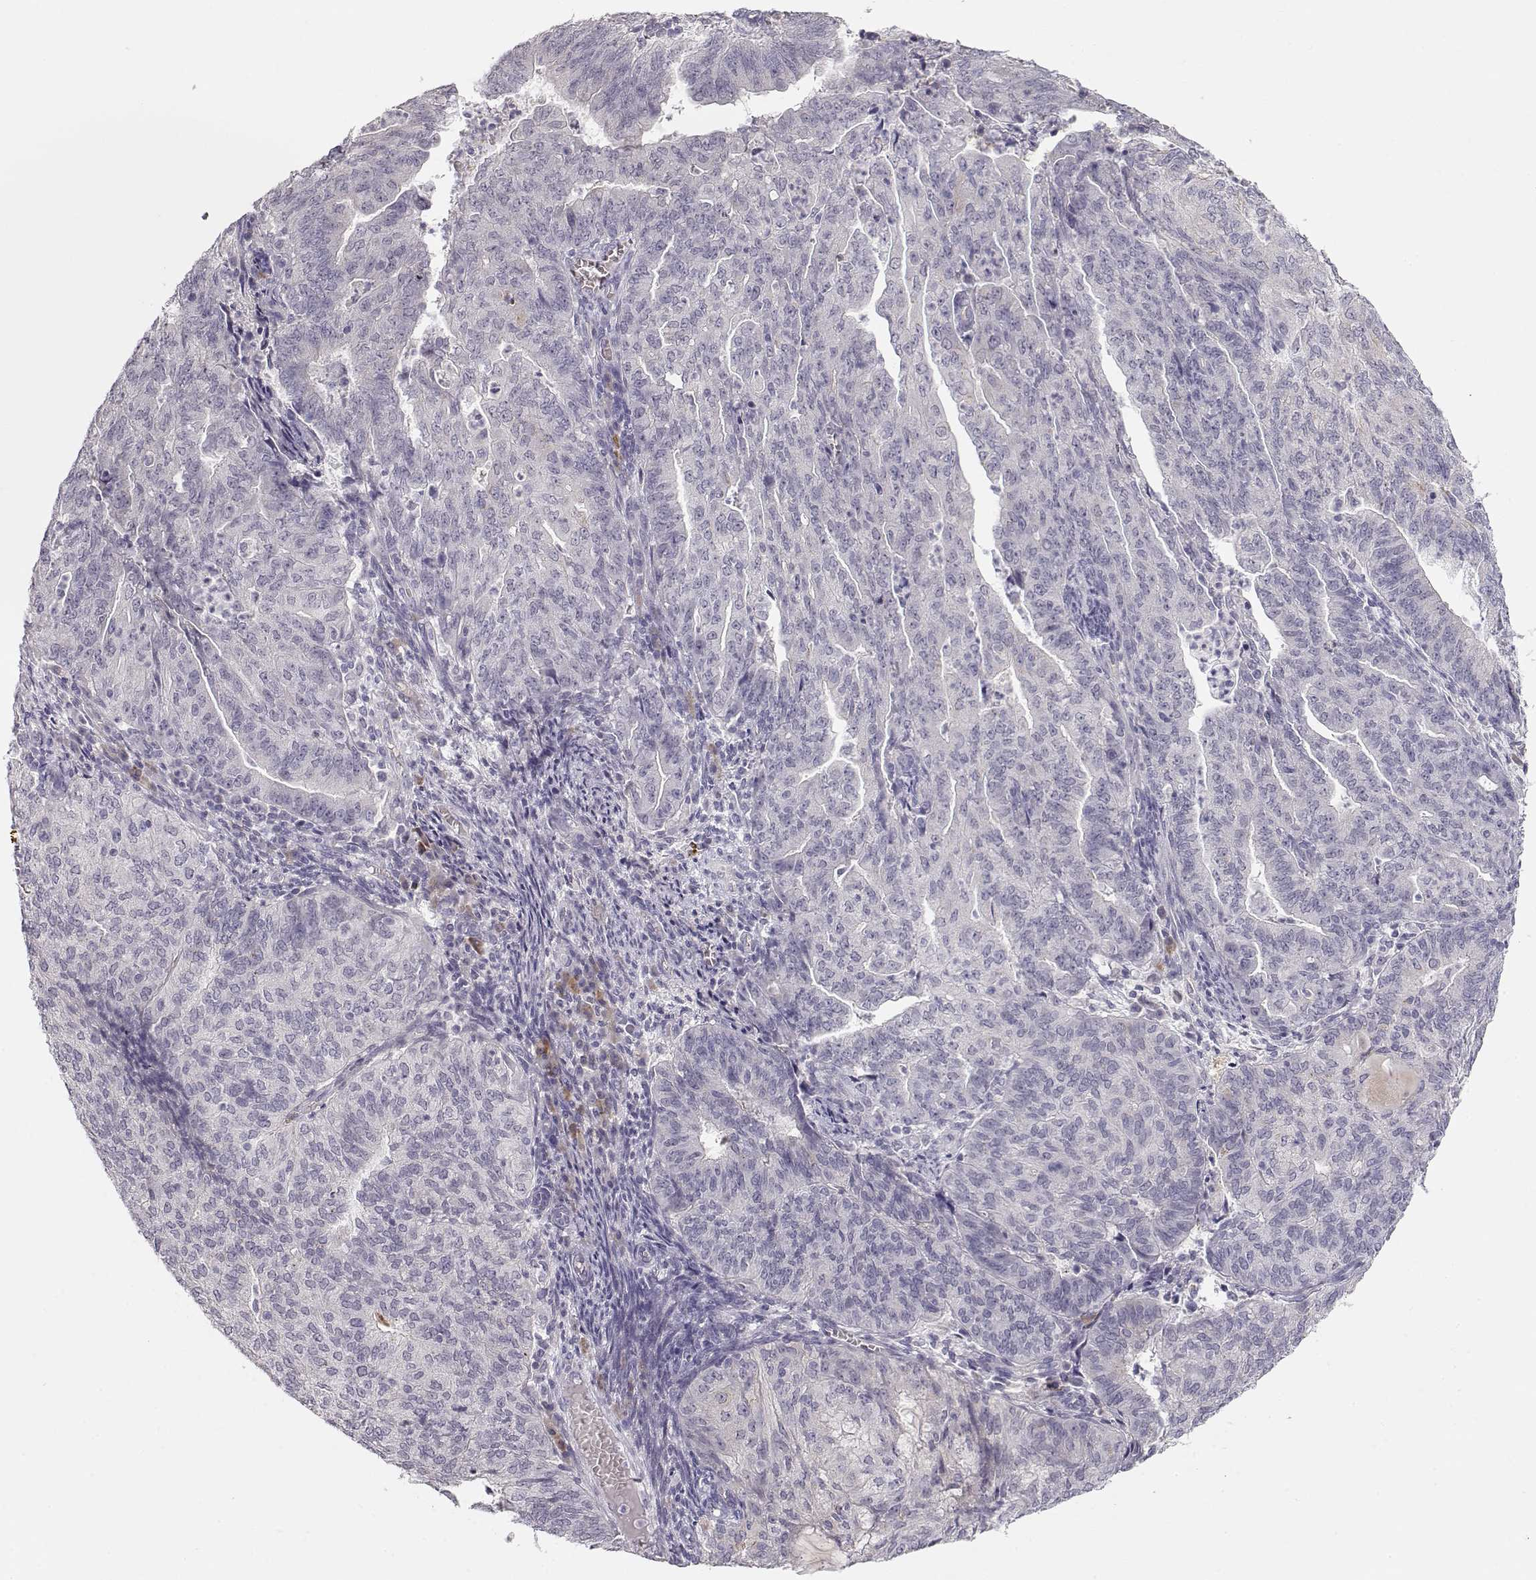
{"staining": {"intensity": "negative", "quantity": "none", "location": "none"}, "tissue": "endometrial cancer", "cell_type": "Tumor cells", "image_type": "cancer", "snomed": [{"axis": "morphology", "description": "Adenocarcinoma, NOS"}, {"axis": "topography", "description": "Endometrium"}], "caption": "Endometrial cancer was stained to show a protein in brown. There is no significant expression in tumor cells.", "gene": "TTC26", "patient": {"sex": "female", "age": 82}}